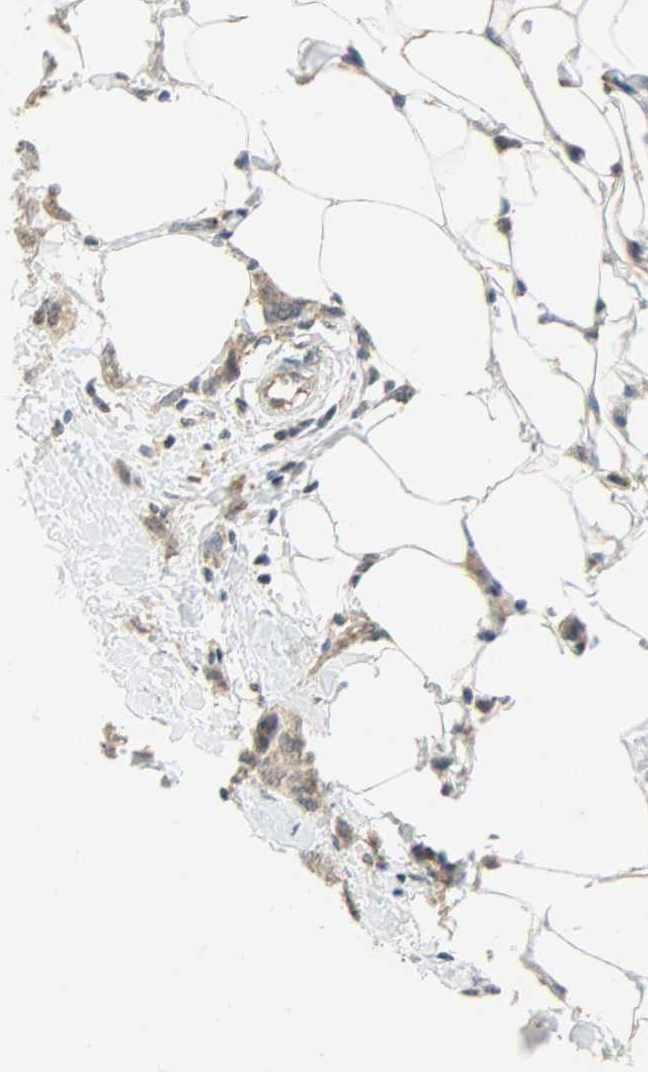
{"staining": {"intensity": "moderate", "quantity": ">75%", "location": "cytoplasmic/membranous"}, "tissue": "breast cancer", "cell_type": "Tumor cells", "image_type": "cancer", "snomed": [{"axis": "morphology", "description": "Normal tissue, NOS"}, {"axis": "morphology", "description": "Duct carcinoma"}, {"axis": "topography", "description": "Breast"}], "caption": "An image of breast cancer stained for a protein reveals moderate cytoplasmic/membranous brown staining in tumor cells. The staining is performed using DAB brown chromogen to label protein expression. The nuclei are counter-stained blue using hematoxylin.", "gene": "GIT2", "patient": {"sex": "female", "age": 50}}